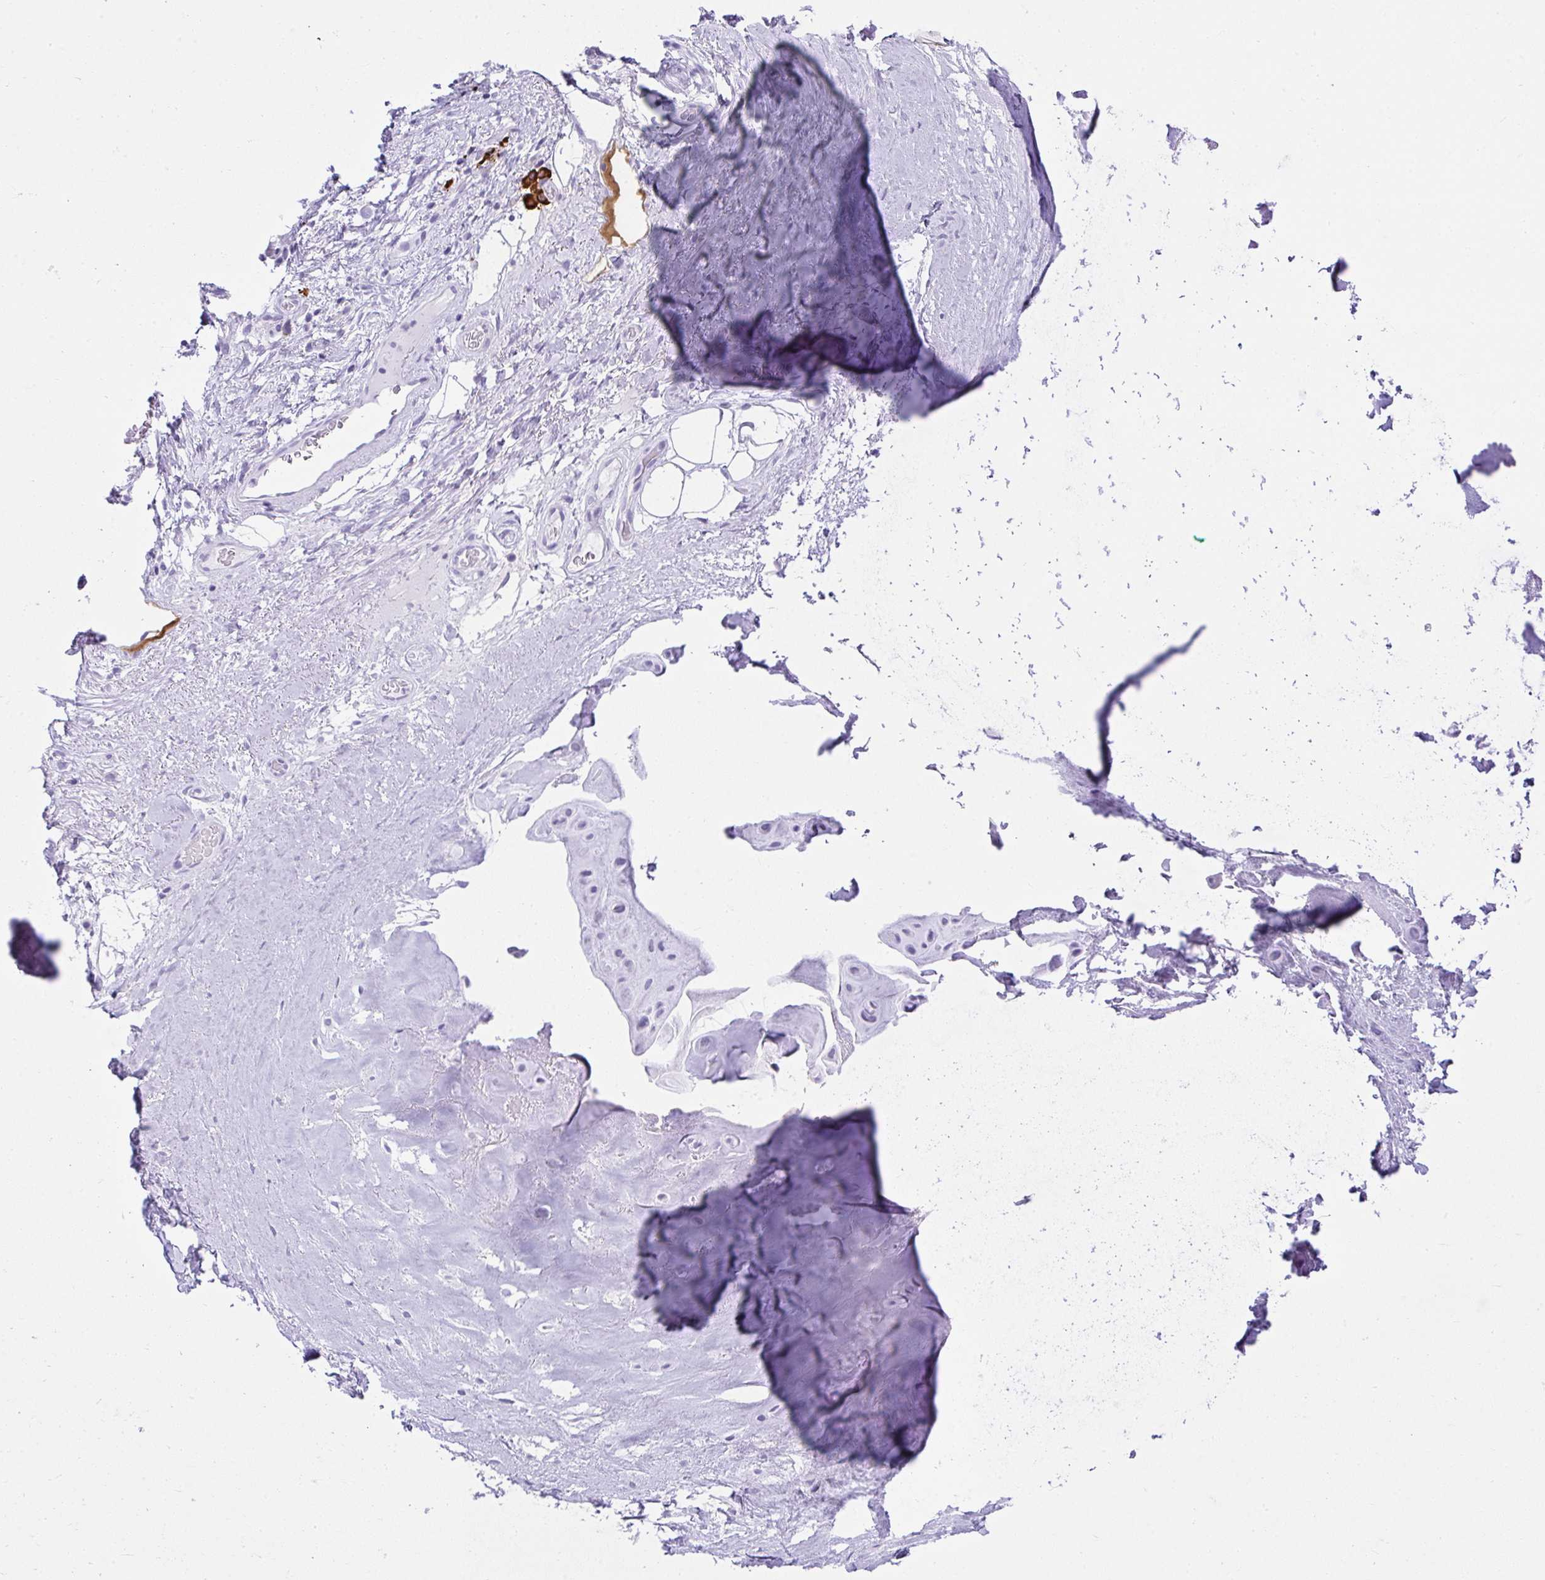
{"staining": {"intensity": "negative", "quantity": "none", "location": "none"}, "tissue": "adipose tissue", "cell_type": "Adipocytes", "image_type": "normal", "snomed": [{"axis": "morphology", "description": "Normal tissue, NOS"}, {"axis": "topography", "description": "Lymph node"}, {"axis": "topography", "description": "Cartilage tissue"}, {"axis": "topography", "description": "Nasopharynx"}], "caption": "Protein analysis of unremarkable adipose tissue demonstrates no significant staining in adipocytes.", "gene": "CDADC1", "patient": {"sex": "male", "age": 63}}